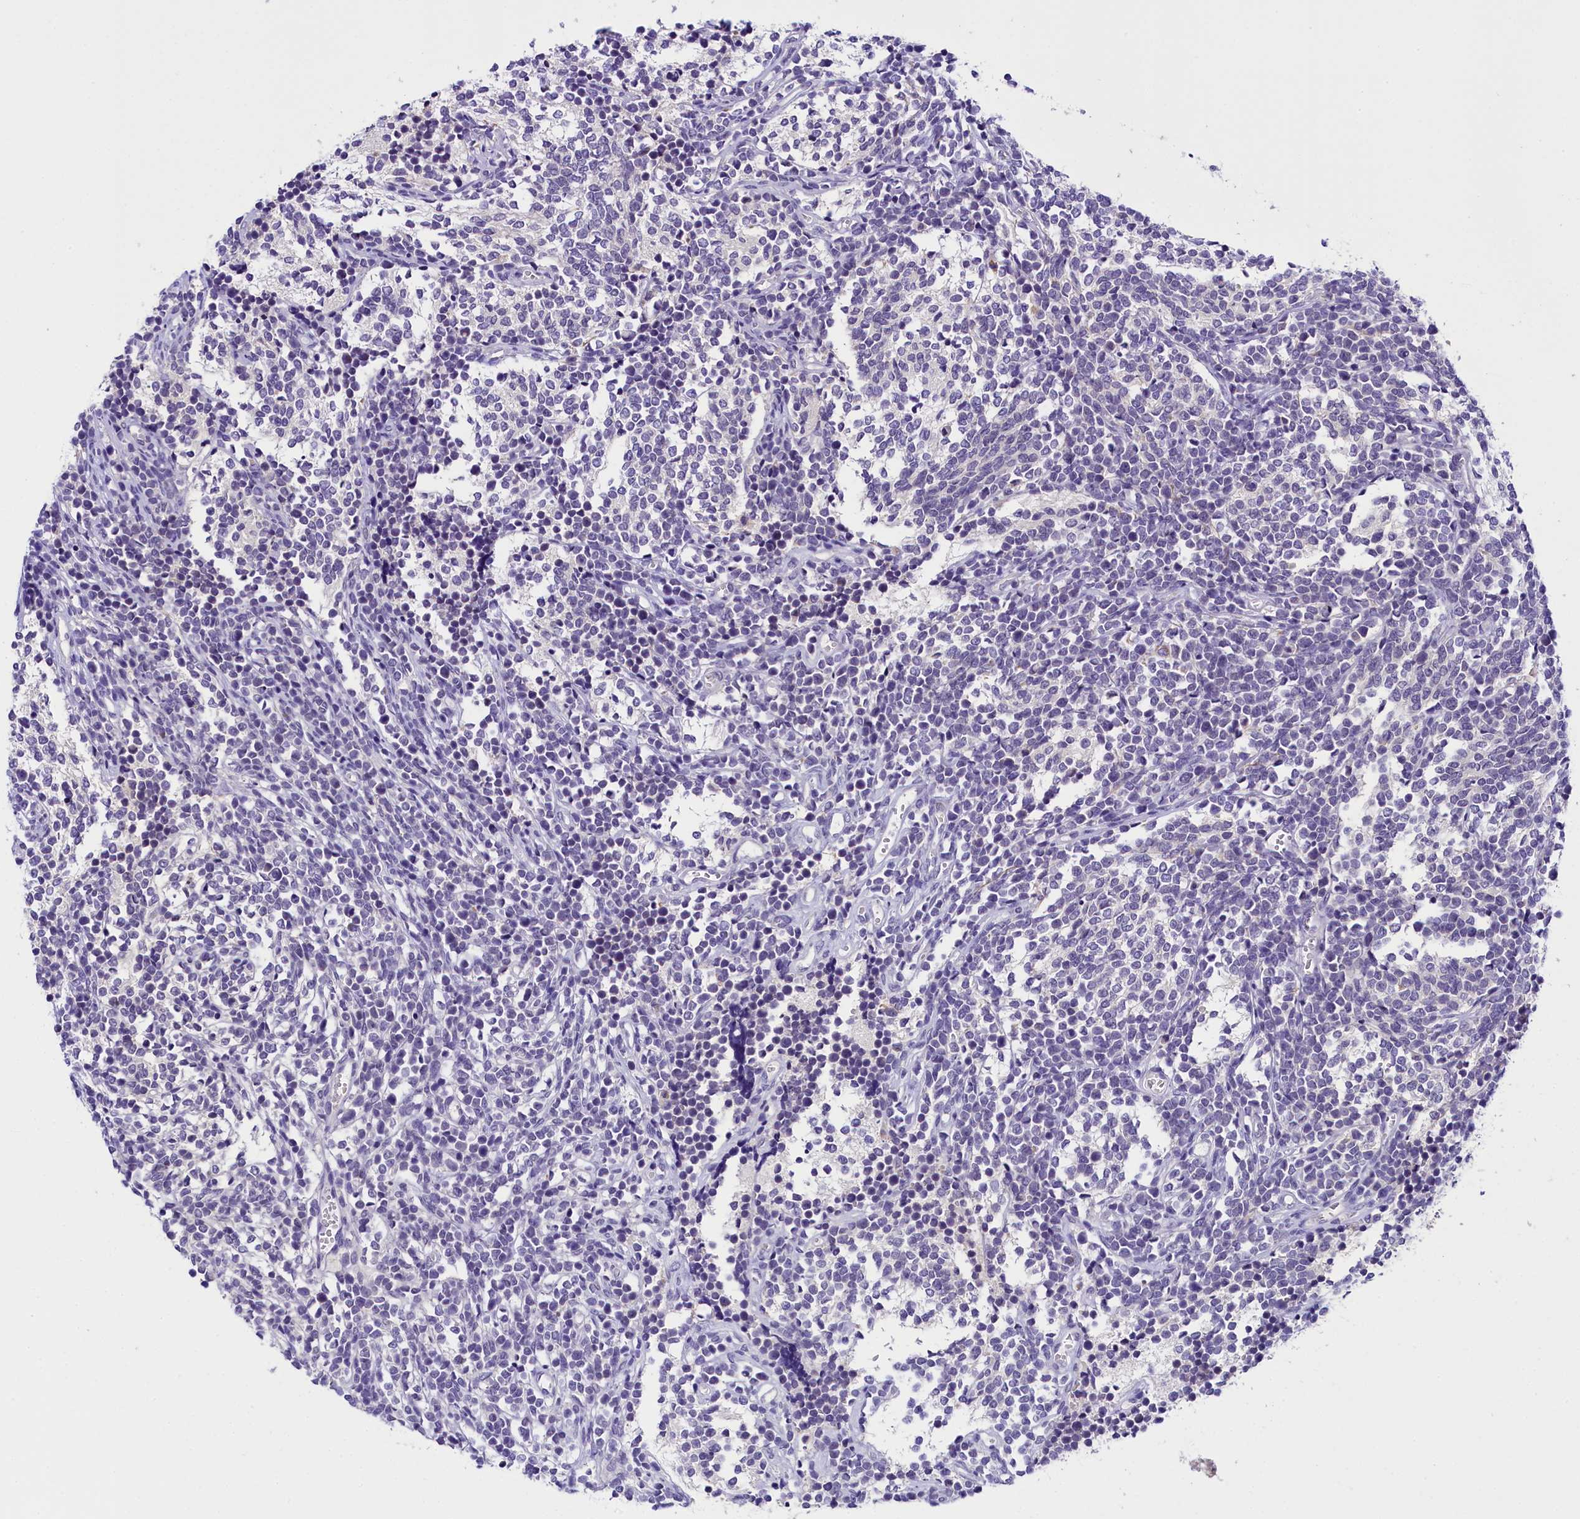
{"staining": {"intensity": "negative", "quantity": "none", "location": "none"}, "tissue": "glioma", "cell_type": "Tumor cells", "image_type": "cancer", "snomed": [{"axis": "morphology", "description": "Glioma, malignant, Low grade"}, {"axis": "topography", "description": "Brain"}], "caption": "Tumor cells are negative for brown protein staining in glioma.", "gene": "IQCN", "patient": {"sex": "female", "age": 1}}